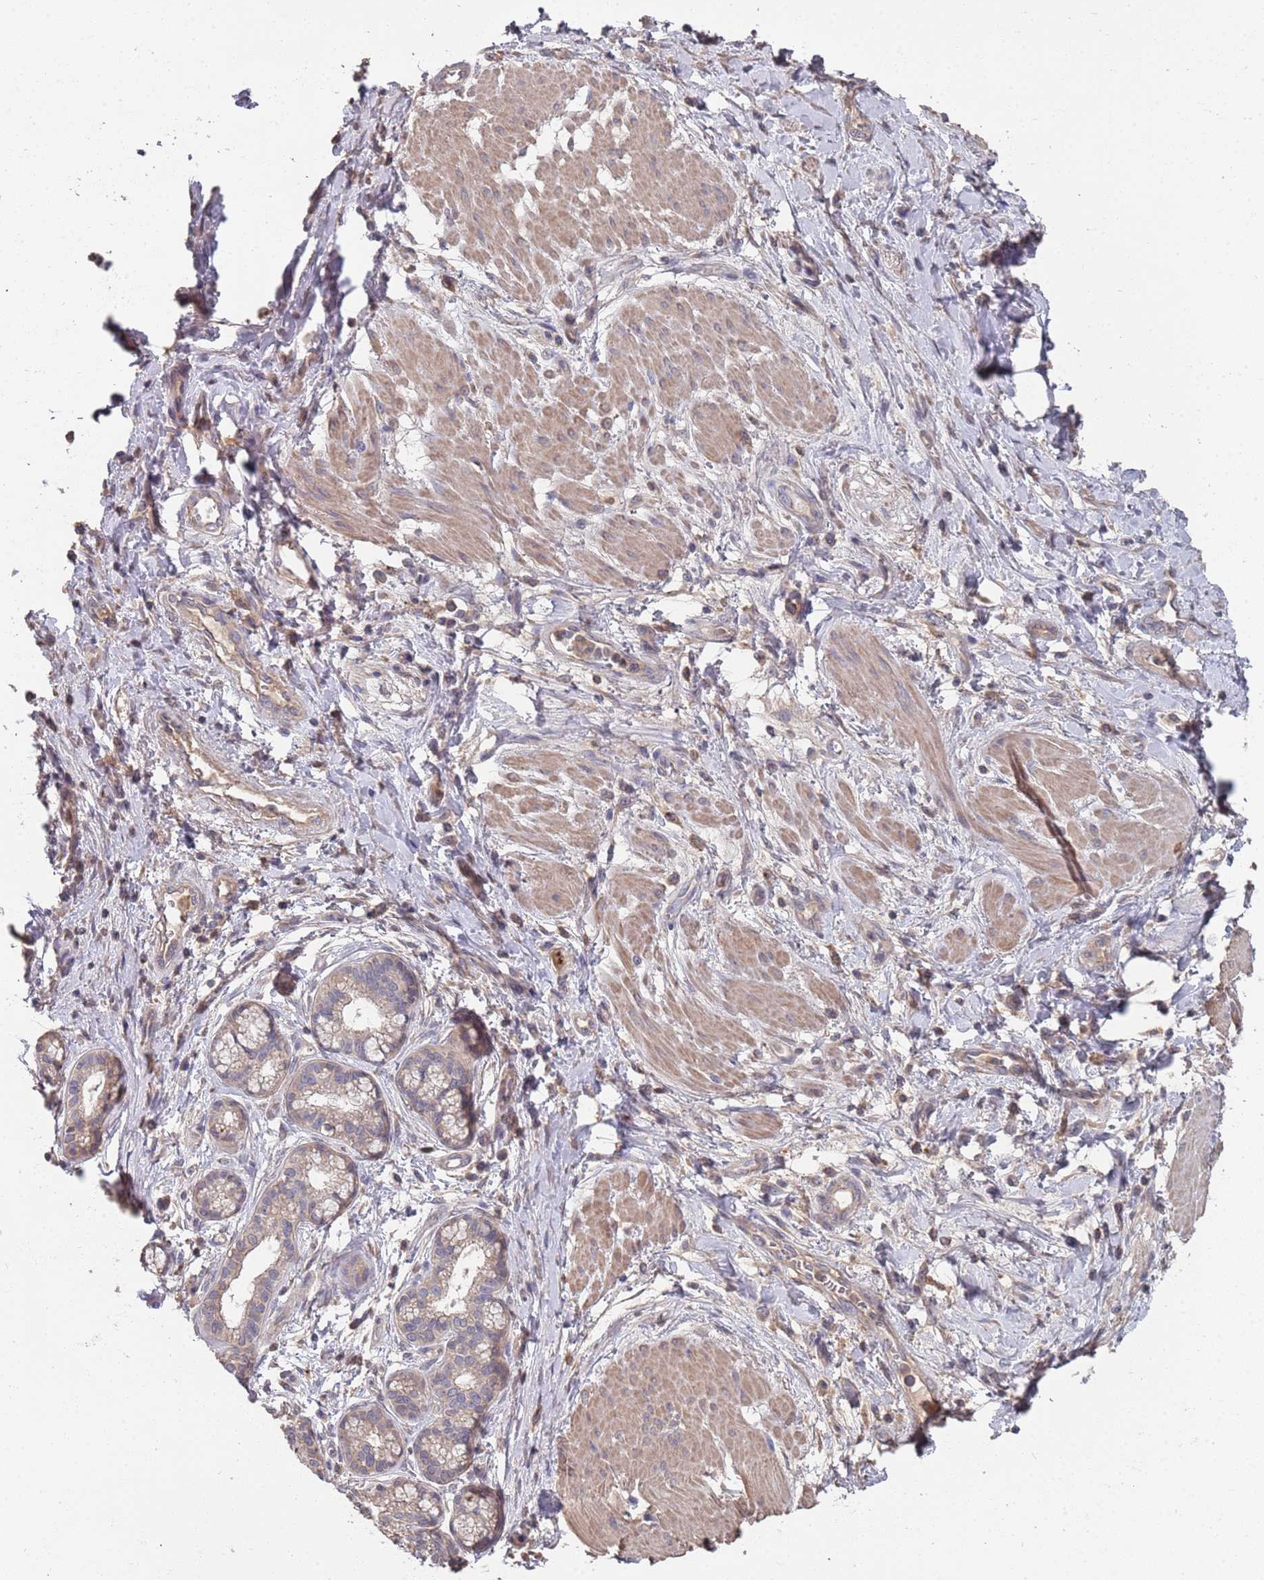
{"staining": {"intensity": "weak", "quantity": "25%-75%", "location": "cytoplasmic/membranous"}, "tissue": "pancreatic cancer", "cell_type": "Tumor cells", "image_type": "cancer", "snomed": [{"axis": "morphology", "description": "Adenocarcinoma, NOS"}, {"axis": "topography", "description": "Pancreas"}], "caption": "The micrograph reveals immunohistochemical staining of pancreatic cancer (adenocarcinoma). There is weak cytoplasmic/membranous positivity is identified in about 25%-75% of tumor cells.", "gene": "TCEANC2", "patient": {"sex": "male", "age": 72}}